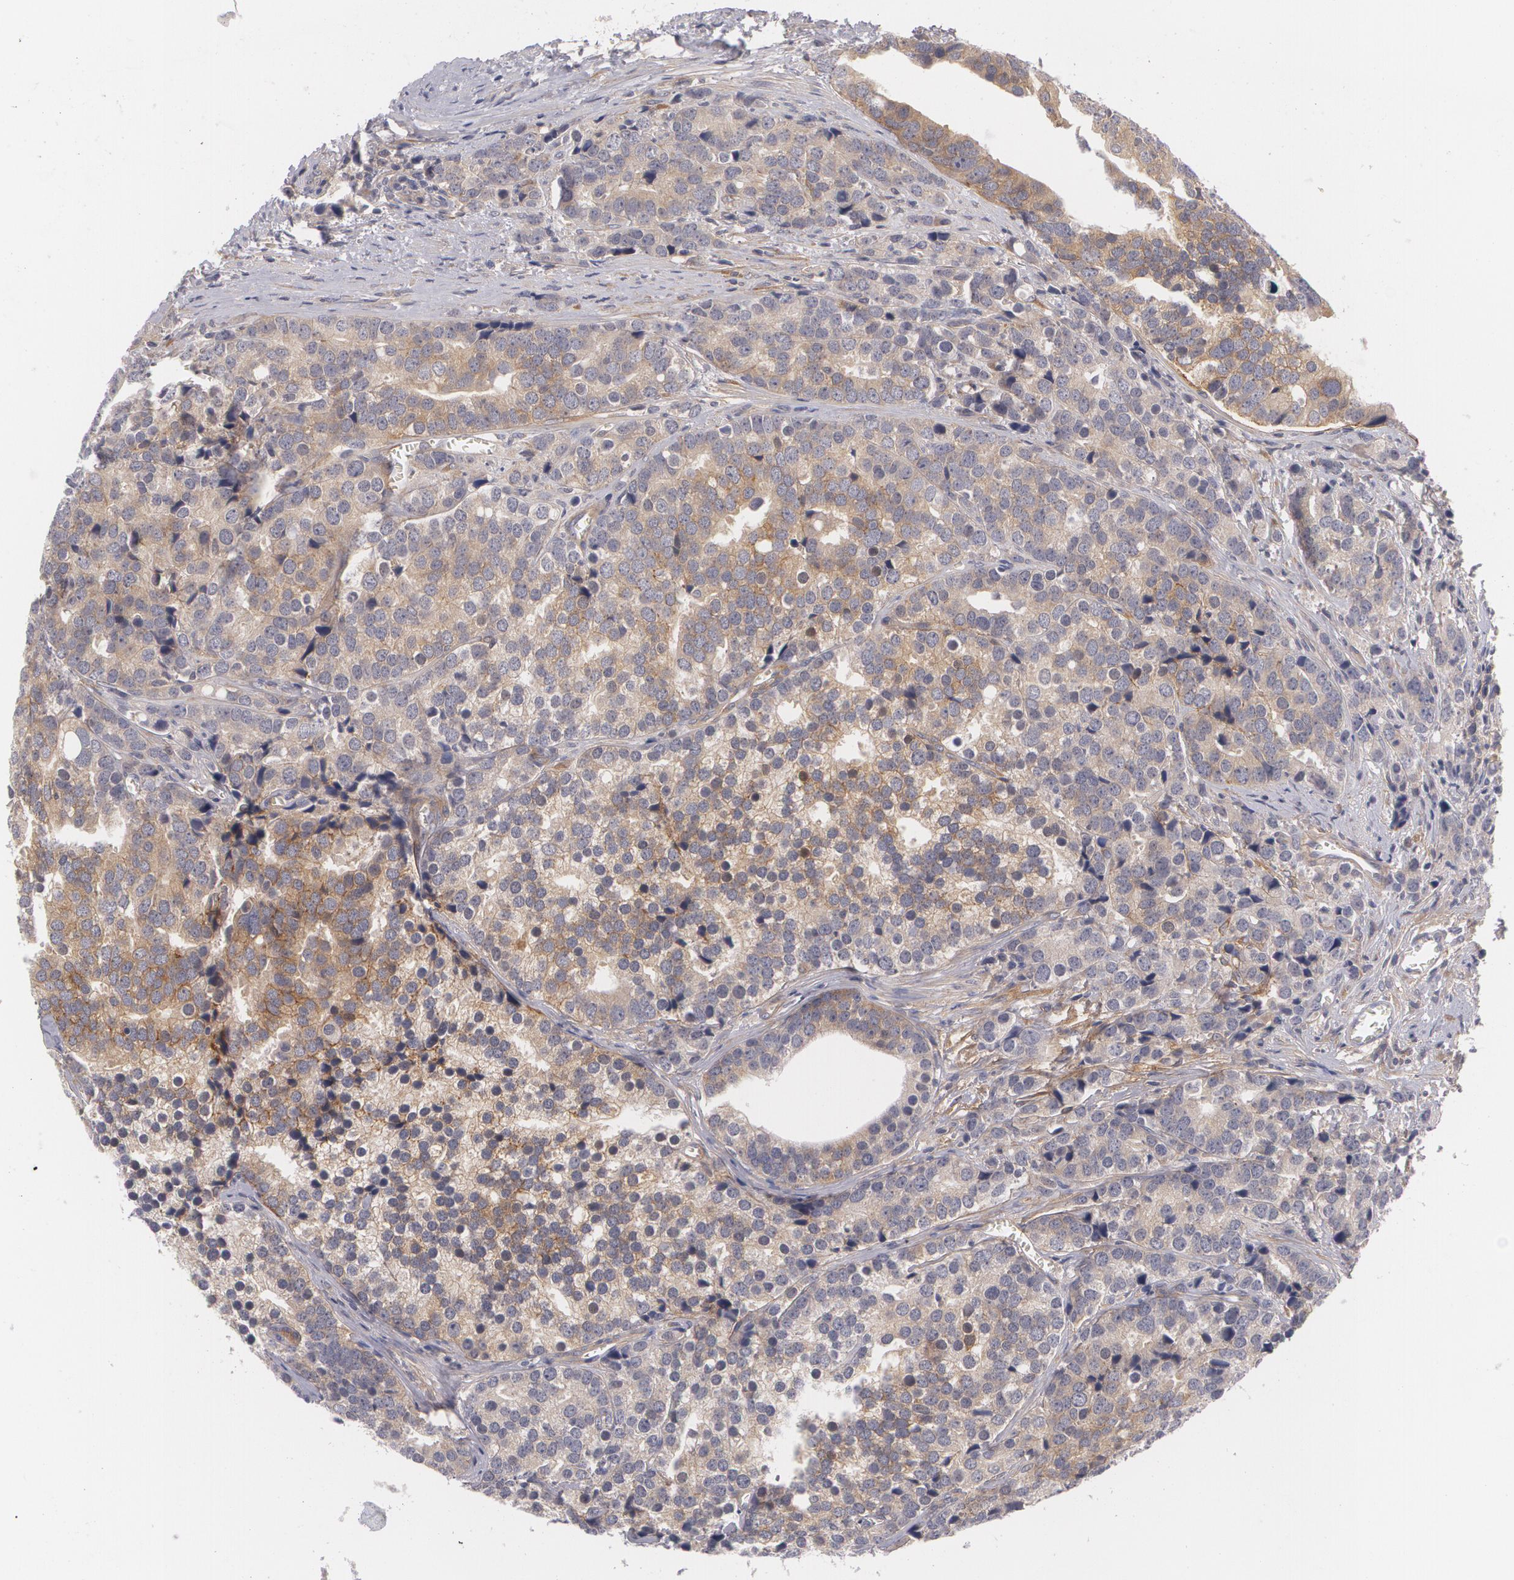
{"staining": {"intensity": "moderate", "quantity": ">75%", "location": "cytoplasmic/membranous"}, "tissue": "prostate cancer", "cell_type": "Tumor cells", "image_type": "cancer", "snomed": [{"axis": "morphology", "description": "Adenocarcinoma, High grade"}, {"axis": "topography", "description": "Prostate"}], "caption": "Tumor cells show medium levels of moderate cytoplasmic/membranous expression in approximately >75% of cells in adenocarcinoma (high-grade) (prostate). Nuclei are stained in blue.", "gene": "CASK", "patient": {"sex": "male", "age": 71}}